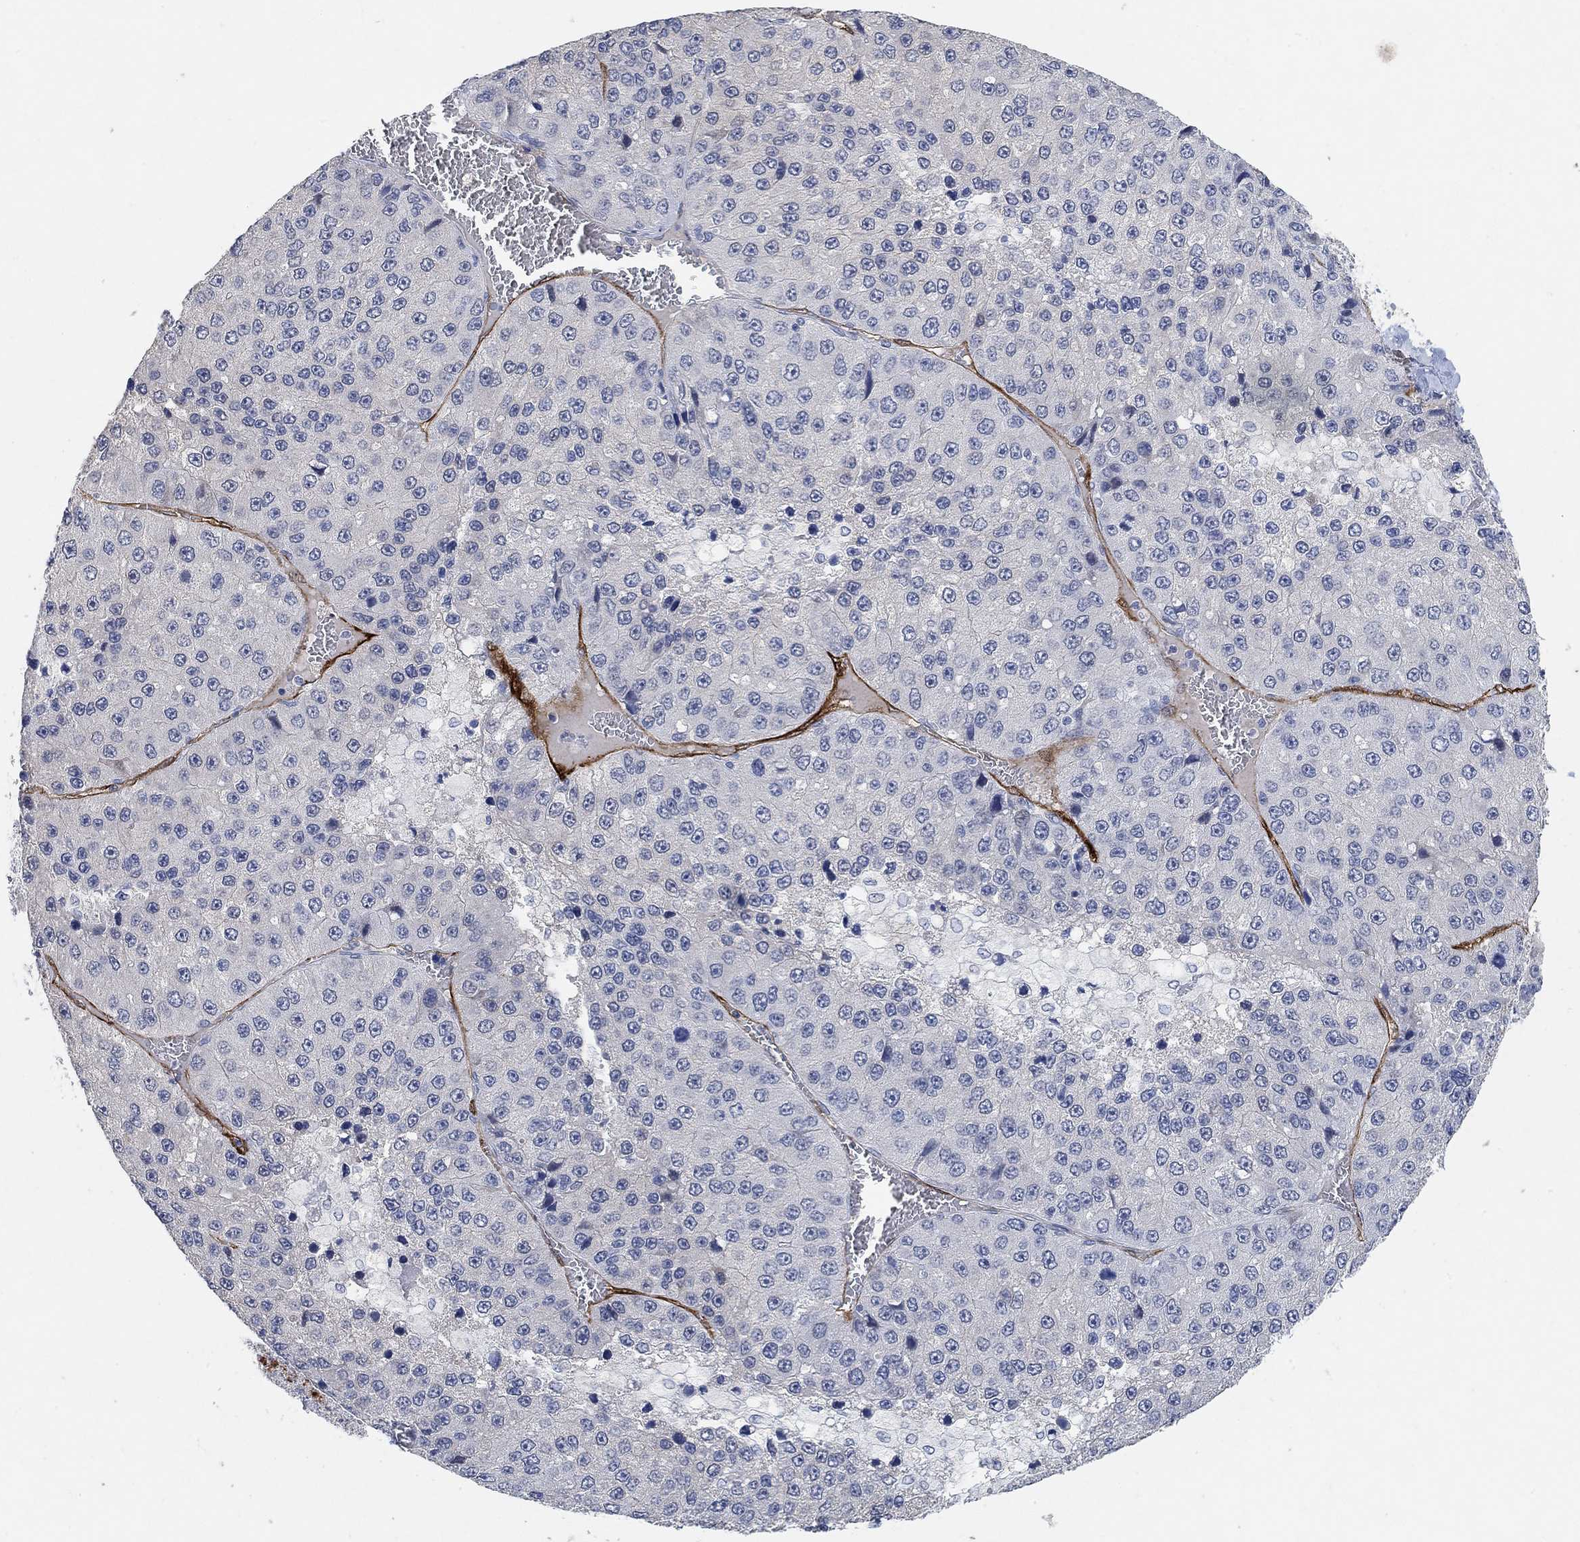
{"staining": {"intensity": "negative", "quantity": "none", "location": "none"}, "tissue": "liver cancer", "cell_type": "Tumor cells", "image_type": "cancer", "snomed": [{"axis": "morphology", "description": "Carcinoma, Hepatocellular, NOS"}, {"axis": "topography", "description": "Liver"}], "caption": "Protein analysis of liver hepatocellular carcinoma exhibits no significant staining in tumor cells.", "gene": "VAT1L", "patient": {"sex": "female", "age": 73}}